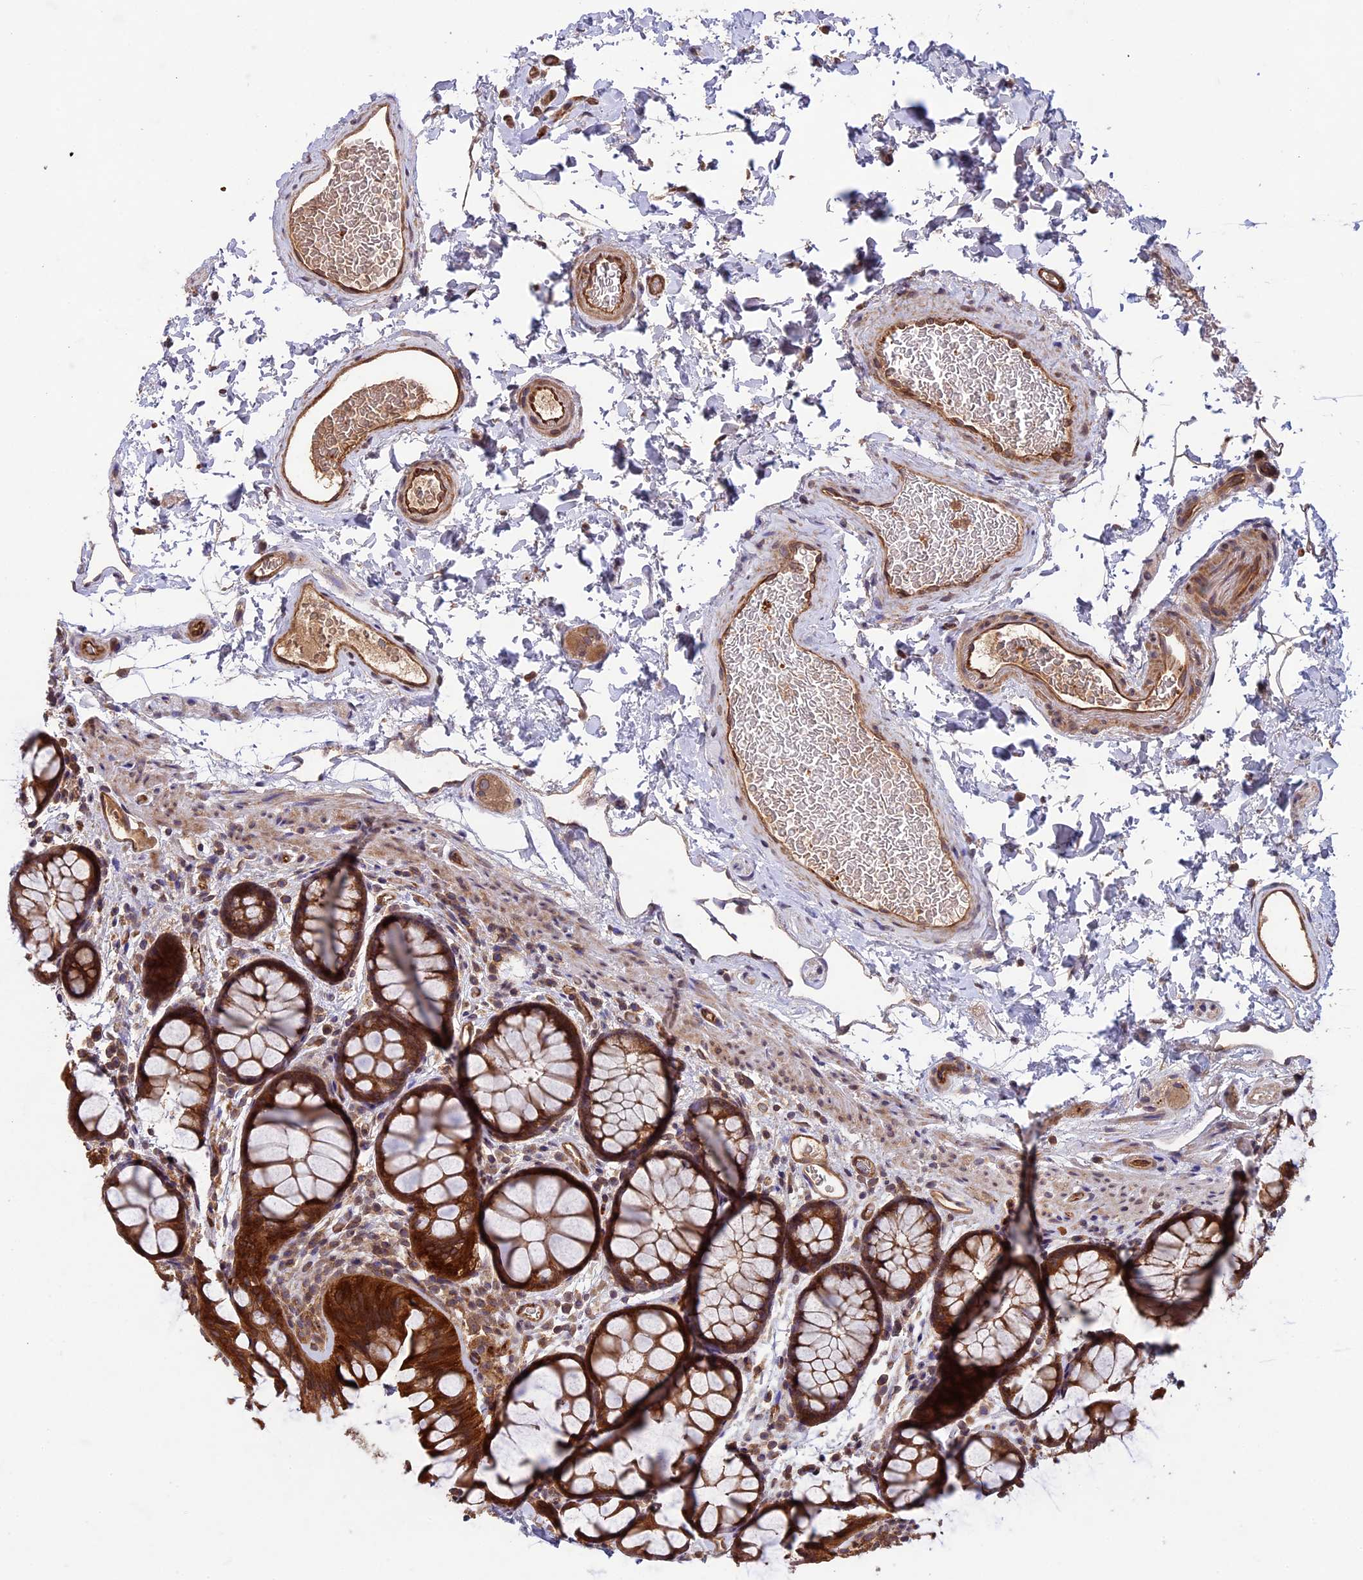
{"staining": {"intensity": "moderate", "quantity": ">75%", "location": "cytoplasmic/membranous"}, "tissue": "colon", "cell_type": "Endothelial cells", "image_type": "normal", "snomed": [{"axis": "morphology", "description": "Normal tissue, NOS"}, {"axis": "topography", "description": "Colon"}], "caption": "Colon stained for a protein shows moderate cytoplasmic/membranous positivity in endothelial cells. The protein is stained brown, and the nuclei are stained in blue (DAB IHC with brightfield microscopy, high magnification).", "gene": "CCDC125", "patient": {"sex": "female", "age": 82}}